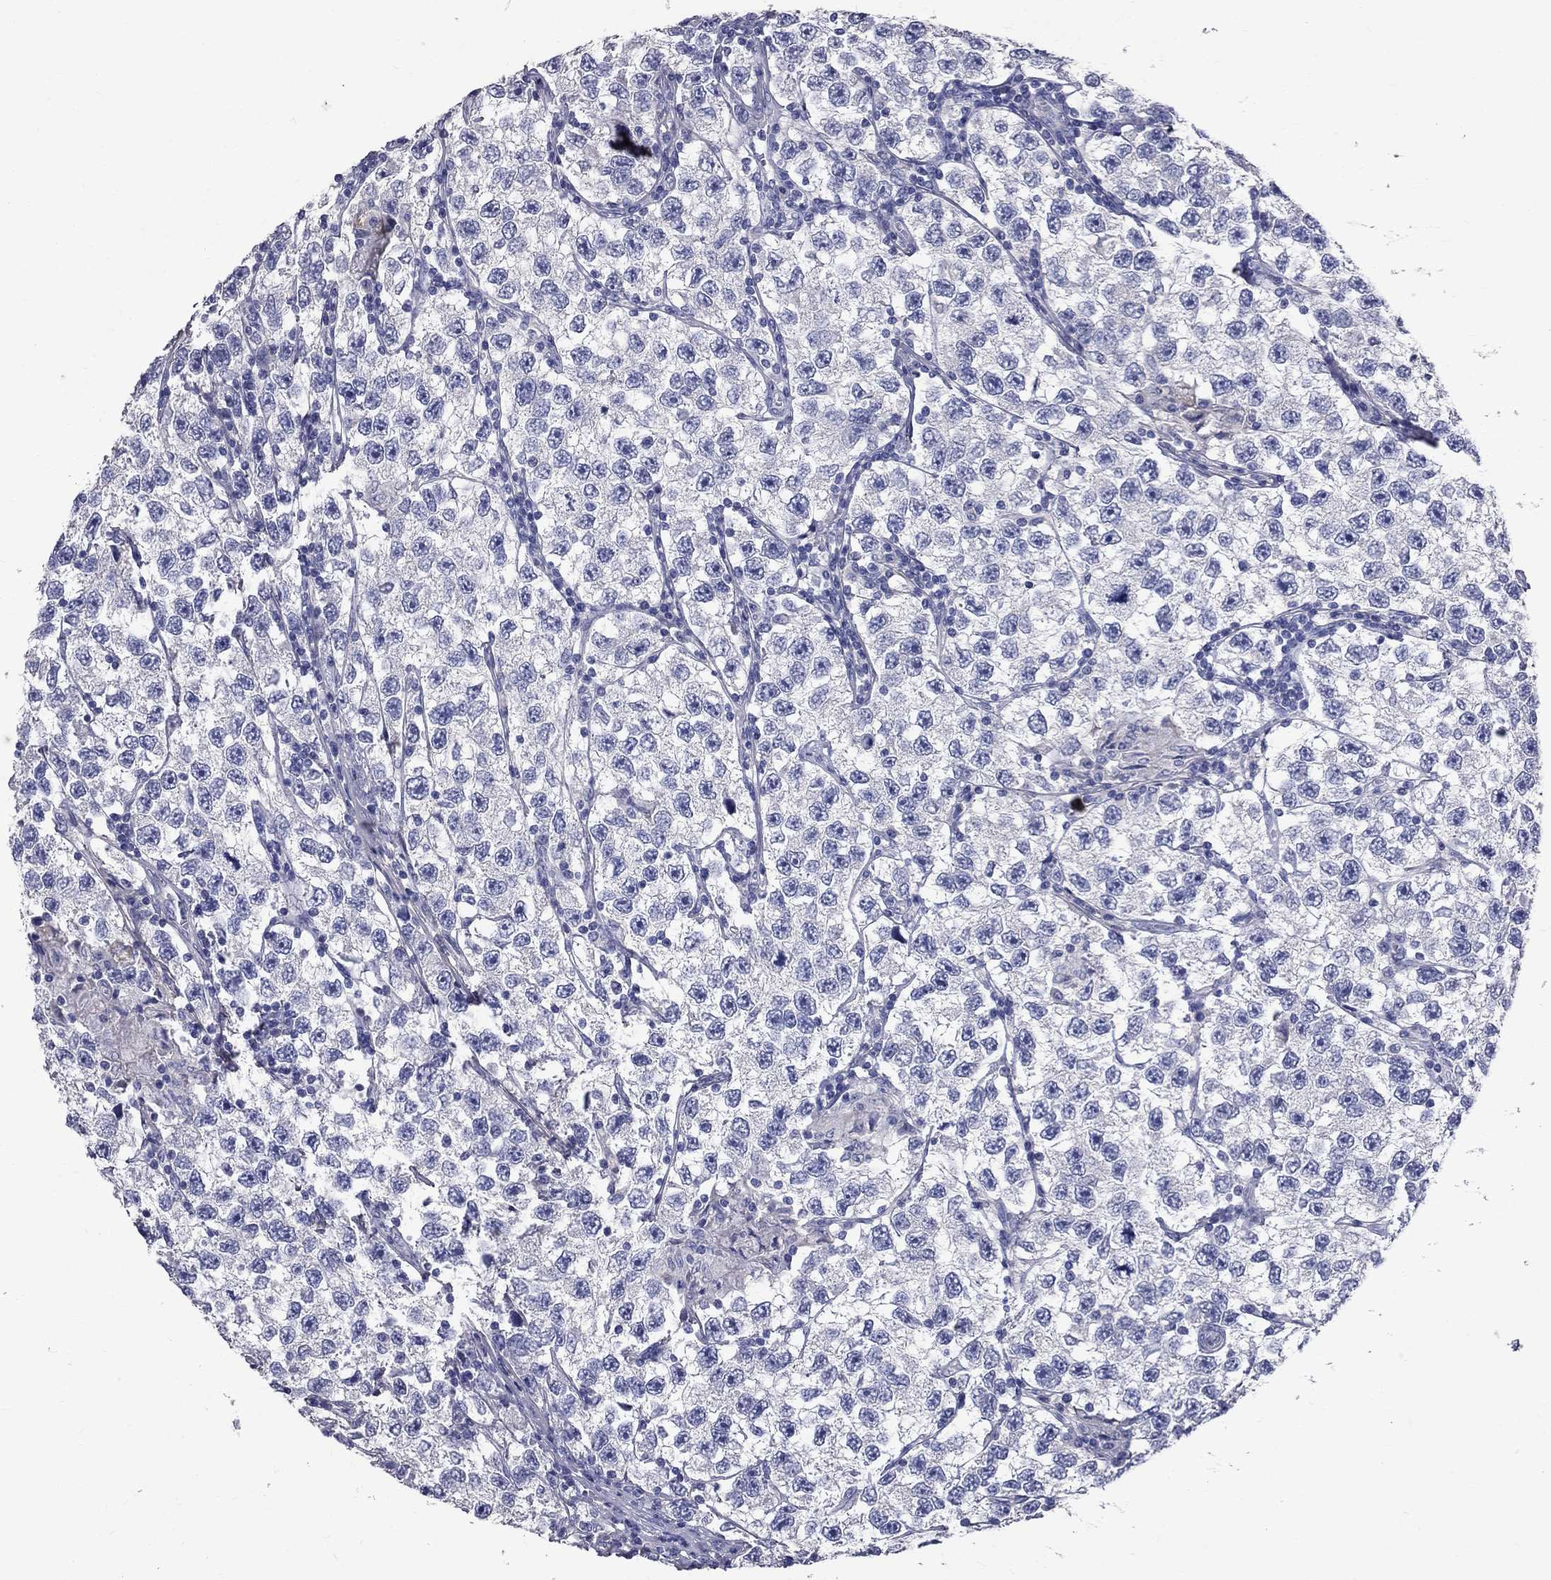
{"staining": {"intensity": "negative", "quantity": "none", "location": "none"}, "tissue": "testis cancer", "cell_type": "Tumor cells", "image_type": "cancer", "snomed": [{"axis": "morphology", "description": "Seminoma, NOS"}, {"axis": "topography", "description": "Testis"}], "caption": "Seminoma (testis) was stained to show a protein in brown. There is no significant staining in tumor cells.", "gene": "ANXA10", "patient": {"sex": "male", "age": 26}}